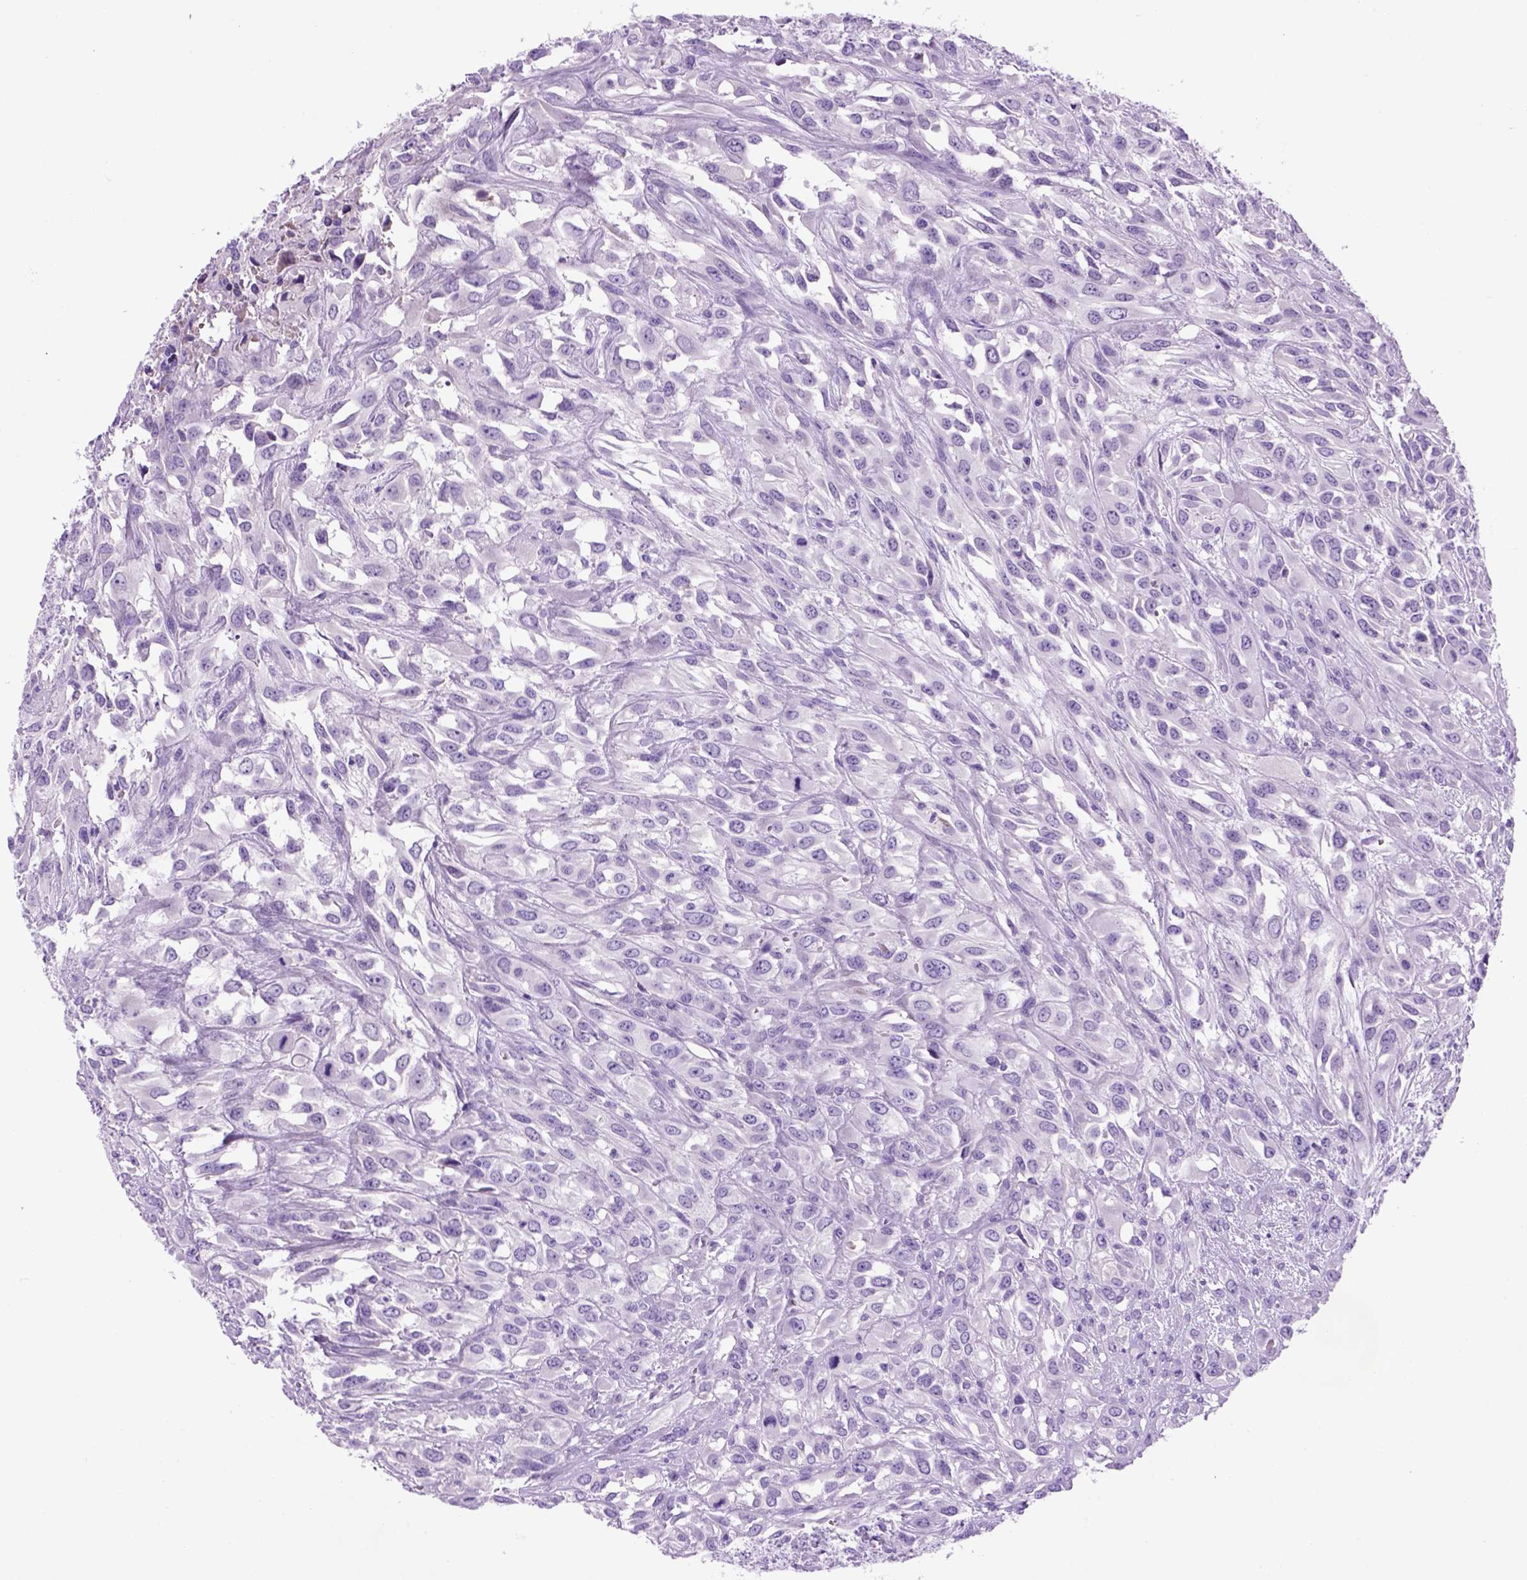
{"staining": {"intensity": "negative", "quantity": "none", "location": "none"}, "tissue": "urothelial cancer", "cell_type": "Tumor cells", "image_type": "cancer", "snomed": [{"axis": "morphology", "description": "Urothelial carcinoma, High grade"}, {"axis": "topography", "description": "Urinary bladder"}], "caption": "High magnification brightfield microscopy of urothelial cancer stained with DAB (3,3'-diaminobenzidine) (brown) and counterstained with hematoxylin (blue): tumor cells show no significant staining.", "gene": "HHIPL2", "patient": {"sex": "male", "age": 67}}